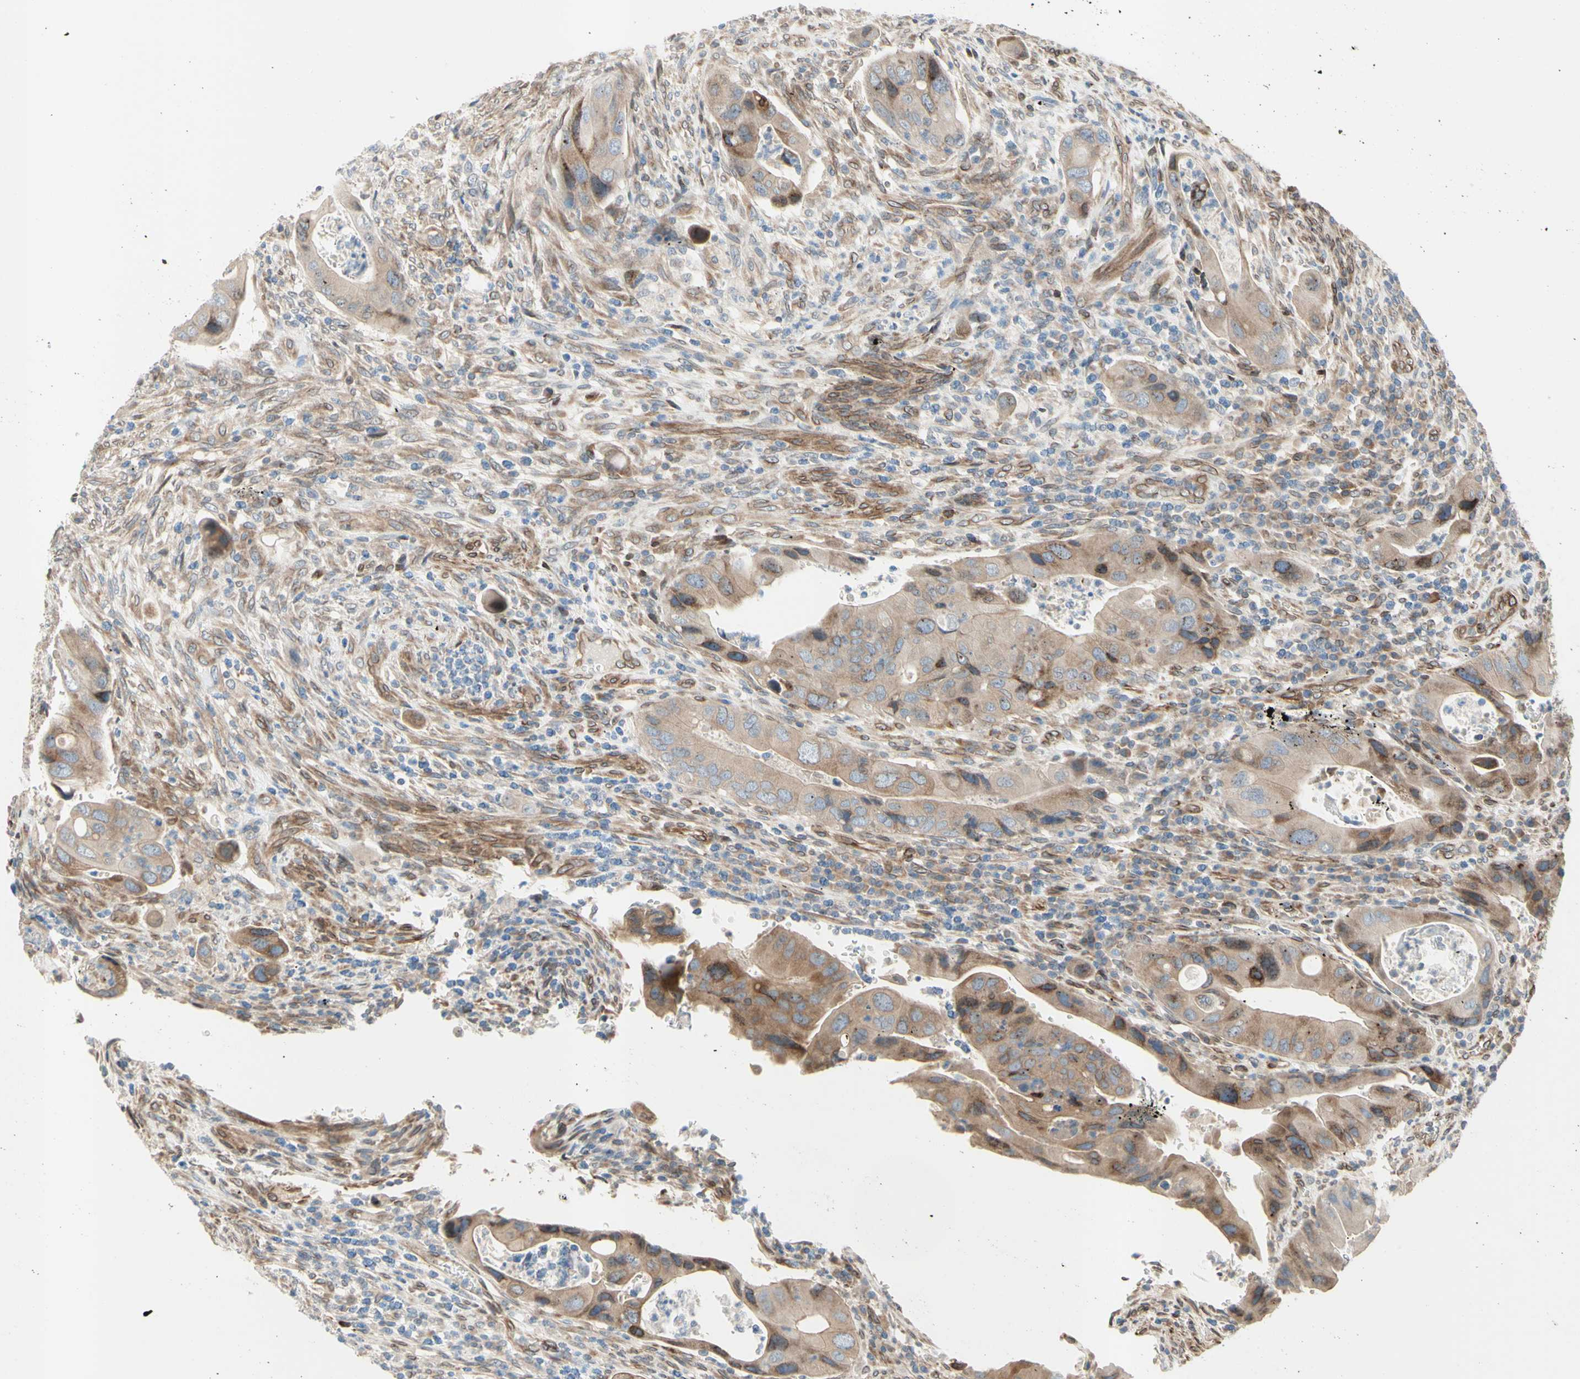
{"staining": {"intensity": "weak", "quantity": ">75%", "location": "cytoplasmic/membranous"}, "tissue": "colorectal cancer", "cell_type": "Tumor cells", "image_type": "cancer", "snomed": [{"axis": "morphology", "description": "Adenocarcinoma, NOS"}, {"axis": "topography", "description": "Rectum"}], "caption": "This histopathology image demonstrates colorectal adenocarcinoma stained with immunohistochemistry (IHC) to label a protein in brown. The cytoplasmic/membranous of tumor cells show weak positivity for the protein. Nuclei are counter-stained blue.", "gene": "TRAF2", "patient": {"sex": "female", "age": 57}}